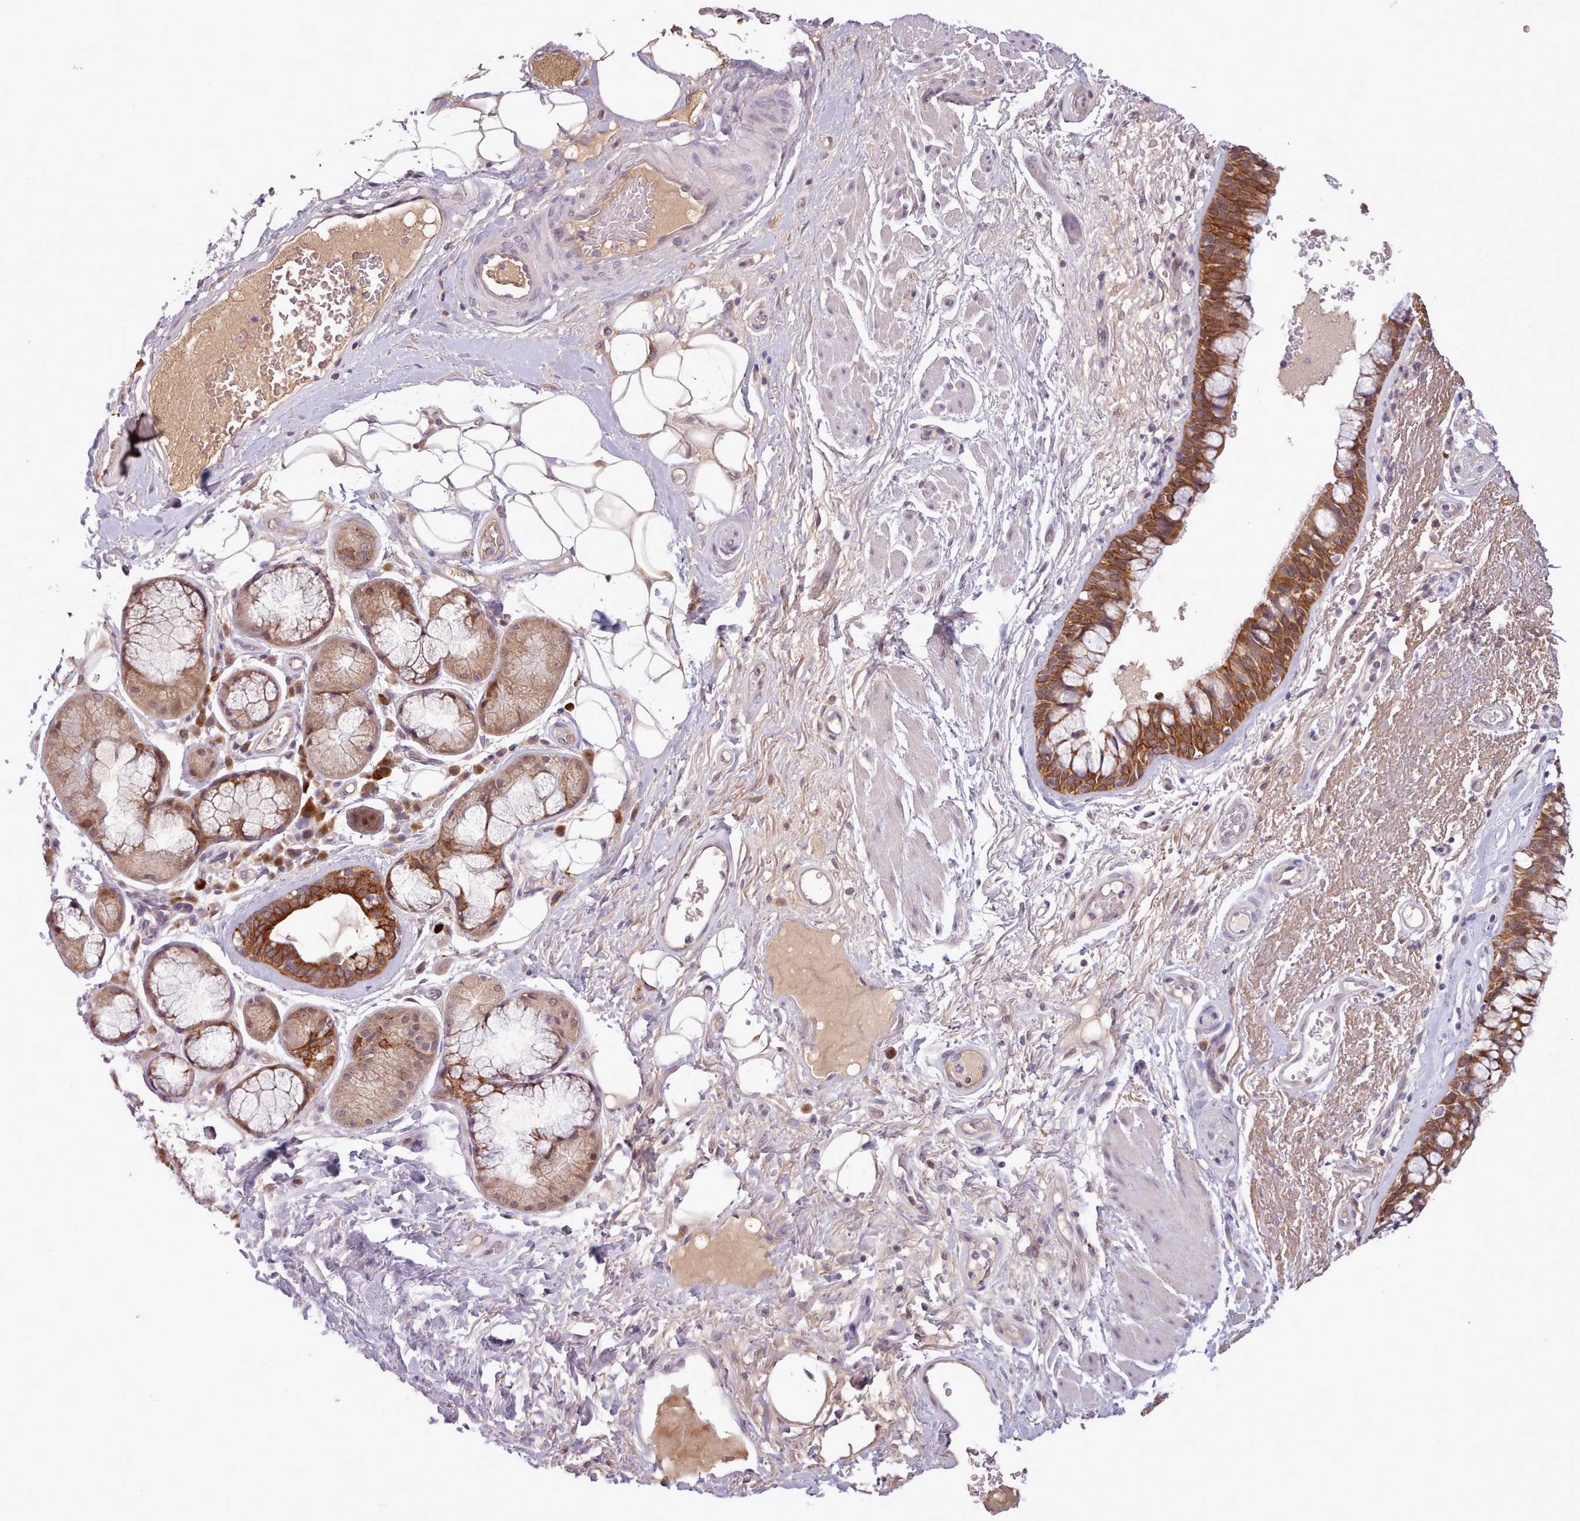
{"staining": {"intensity": "strong", "quantity": "25%-75%", "location": "cytoplasmic/membranous"}, "tissue": "bronchus", "cell_type": "Respiratory epithelial cells", "image_type": "normal", "snomed": [{"axis": "morphology", "description": "Normal tissue, NOS"}, {"axis": "morphology", "description": "Squamous cell carcinoma, NOS"}, {"axis": "topography", "description": "Lymph node"}, {"axis": "topography", "description": "Bronchus"}, {"axis": "topography", "description": "Lung"}], "caption": "Protein expression by immunohistochemistry (IHC) exhibits strong cytoplasmic/membranous expression in approximately 25%-75% of respiratory epithelial cells in benign bronchus. The protein is shown in brown color, while the nuclei are stained blue.", "gene": "NMRK1", "patient": {"sex": "male", "age": 66}}